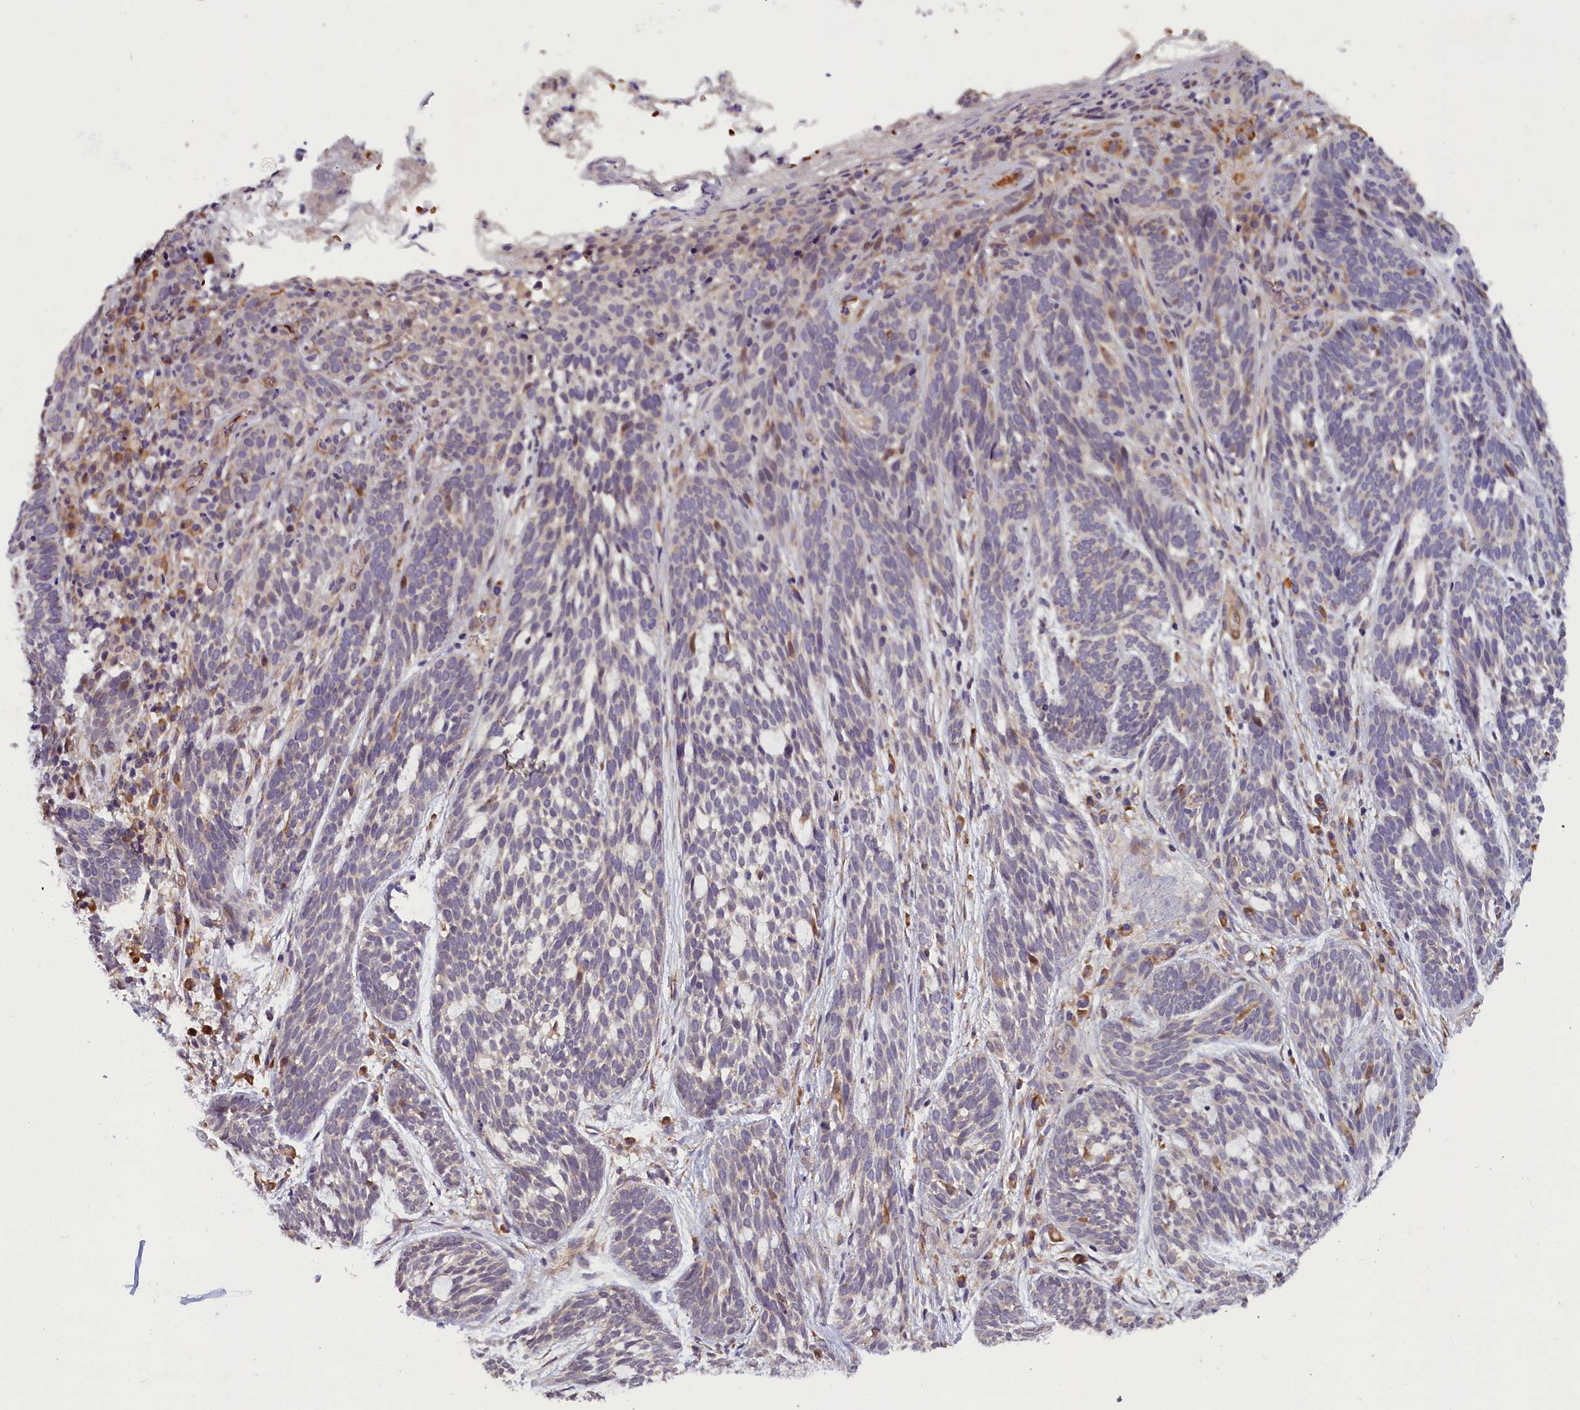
{"staining": {"intensity": "weak", "quantity": "<25%", "location": "cytoplasmic/membranous"}, "tissue": "skin cancer", "cell_type": "Tumor cells", "image_type": "cancer", "snomed": [{"axis": "morphology", "description": "Basal cell carcinoma"}, {"axis": "topography", "description": "Skin"}], "caption": "The histopathology image demonstrates no staining of tumor cells in skin basal cell carcinoma.", "gene": "CCDC9B", "patient": {"sex": "male", "age": 71}}